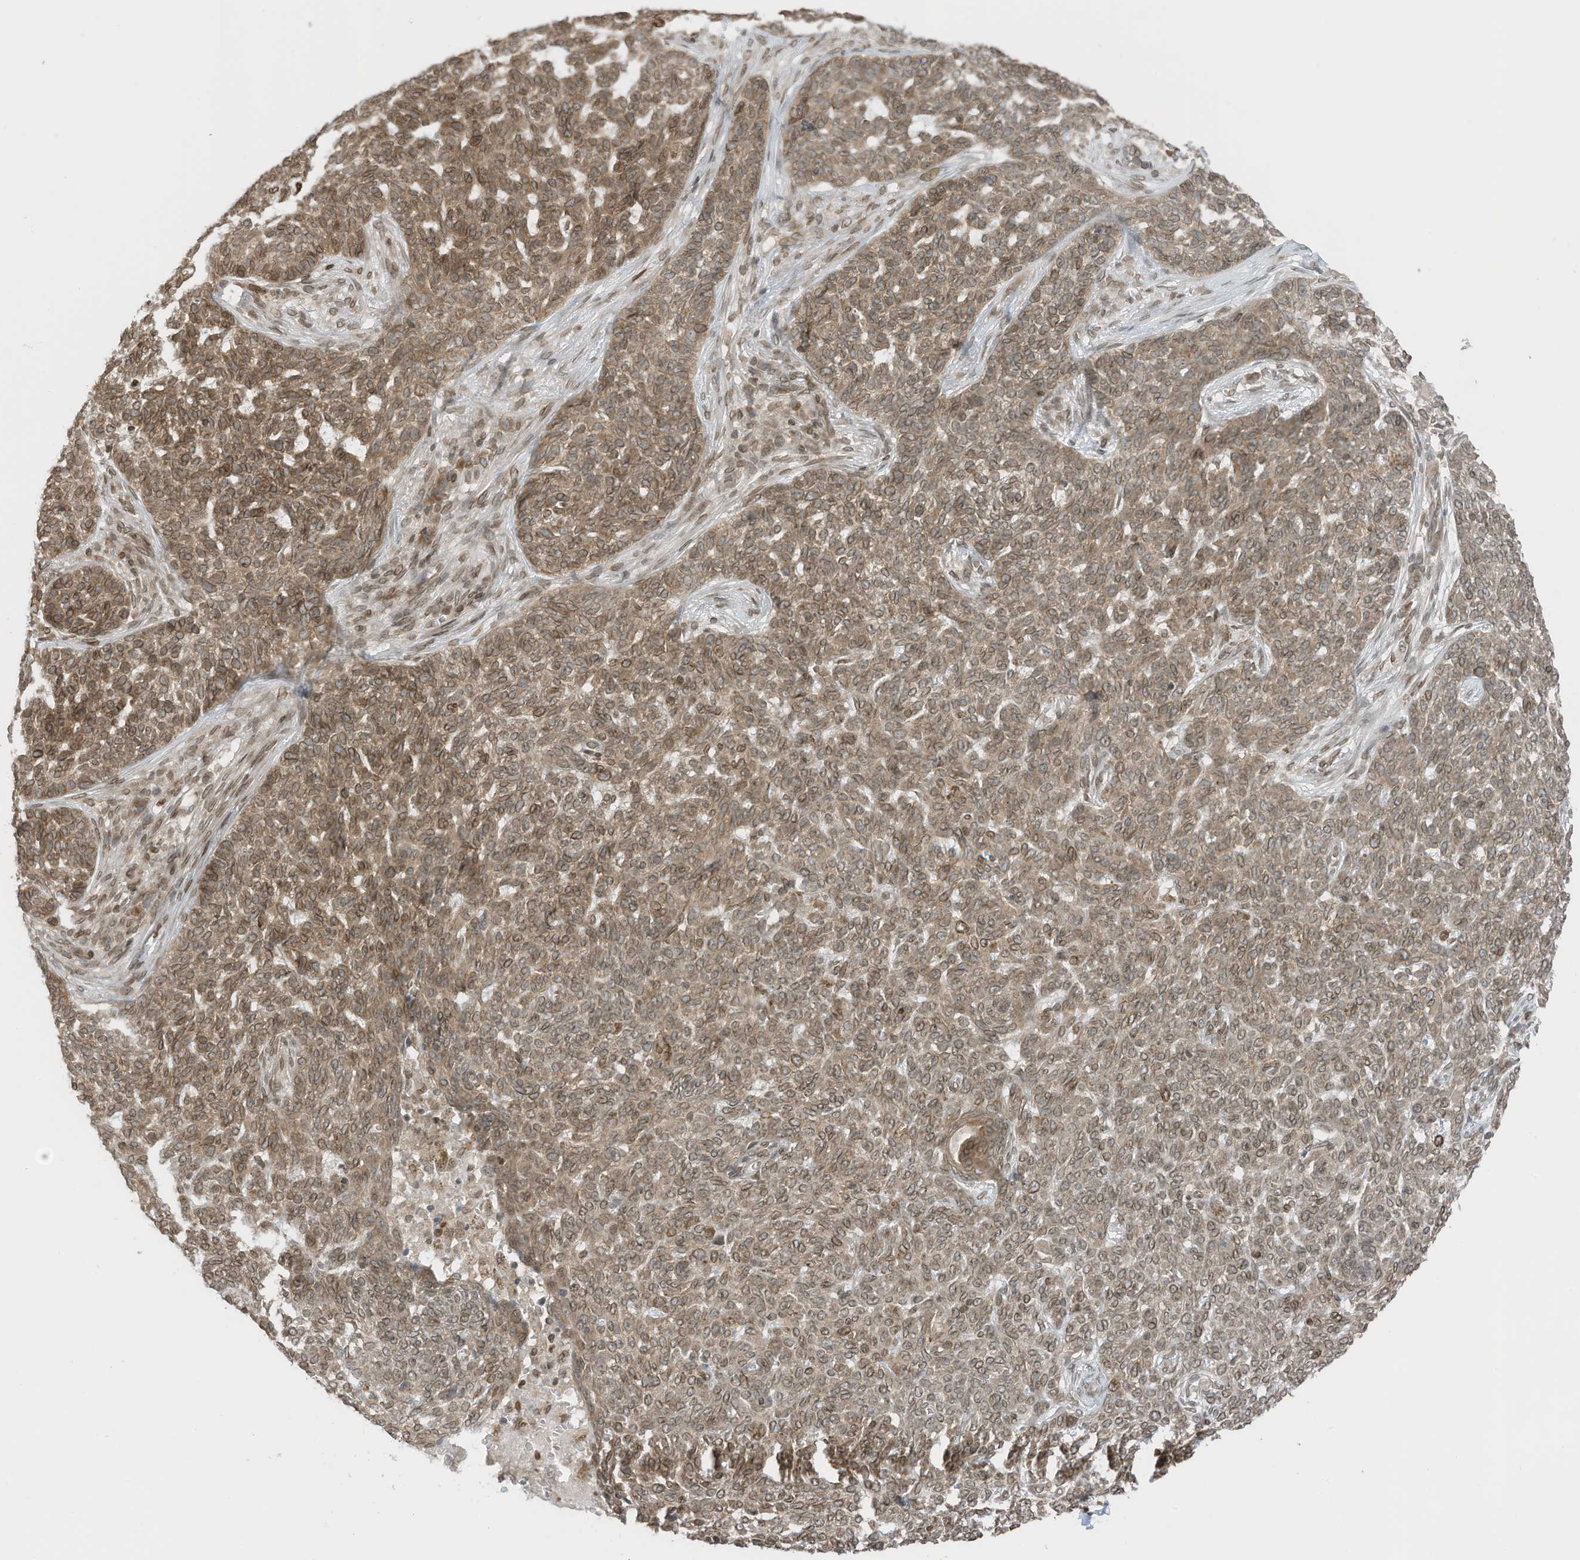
{"staining": {"intensity": "moderate", "quantity": ">75%", "location": "cytoplasmic/membranous,nuclear"}, "tissue": "skin cancer", "cell_type": "Tumor cells", "image_type": "cancer", "snomed": [{"axis": "morphology", "description": "Basal cell carcinoma"}, {"axis": "topography", "description": "Skin"}], "caption": "A medium amount of moderate cytoplasmic/membranous and nuclear expression is appreciated in about >75% of tumor cells in skin cancer tissue.", "gene": "RABL3", "patient": {"sex": "male", "age": 85}}